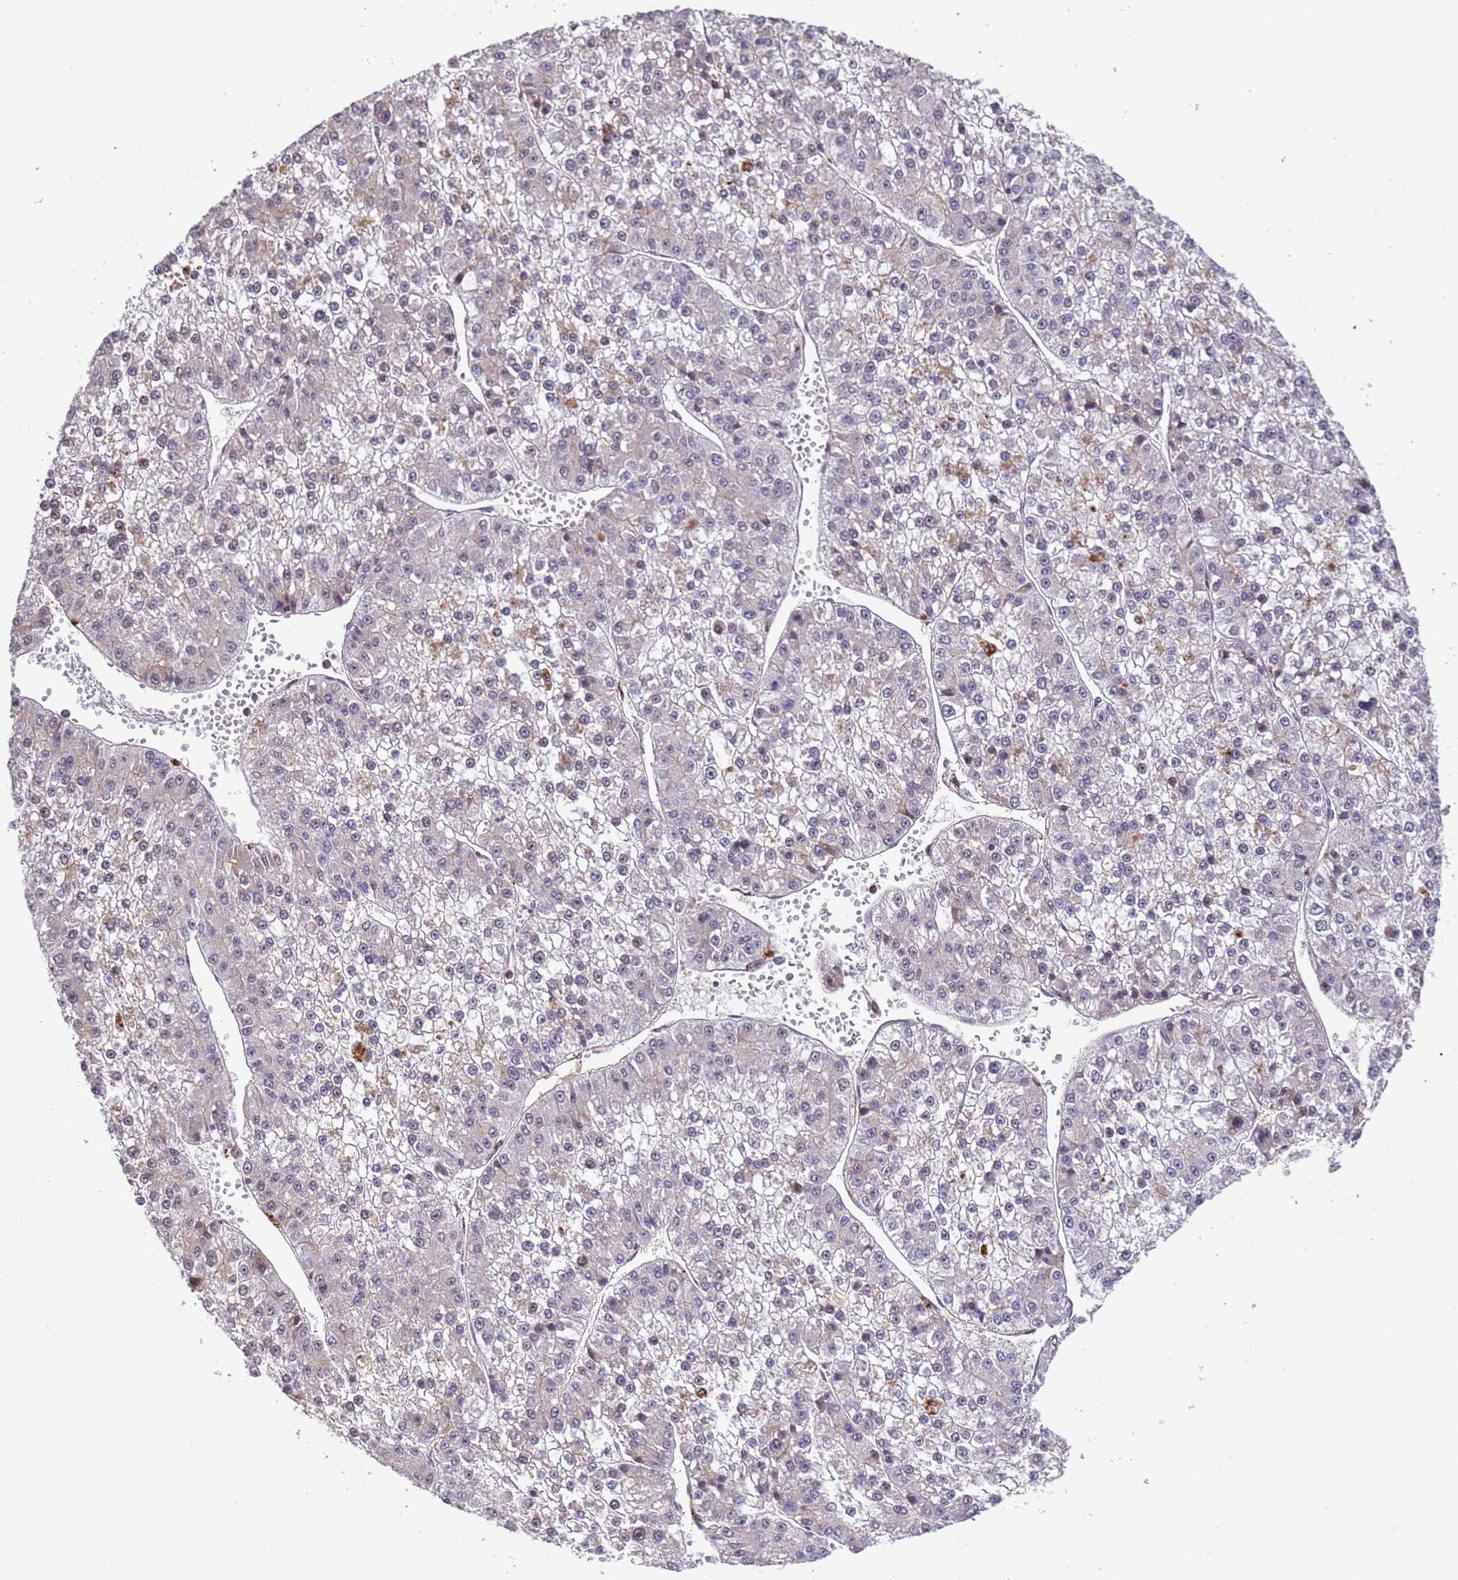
{"staining": {"intensity": "negative", "quantity": "none", "location": "none"}, "tissue": "liver cancer", "cell_type": "Tumor cells", "image_type": "cancer", "snomed": [{"axis": "morphology", "description": "Carcinoma, Hepatocellular, NOS"}, {"axis": "topography", "description": "Liver"}], "caption": "Immunohistochemical staining of human liver hepatocellular carcinoma exhibits no significant positivity in tumor cells. (DAB IHC visualized using brightfield microscopy, high magnification).", "gene": "TMEM74B", "patient": {"sex": "female", "age": 73}}